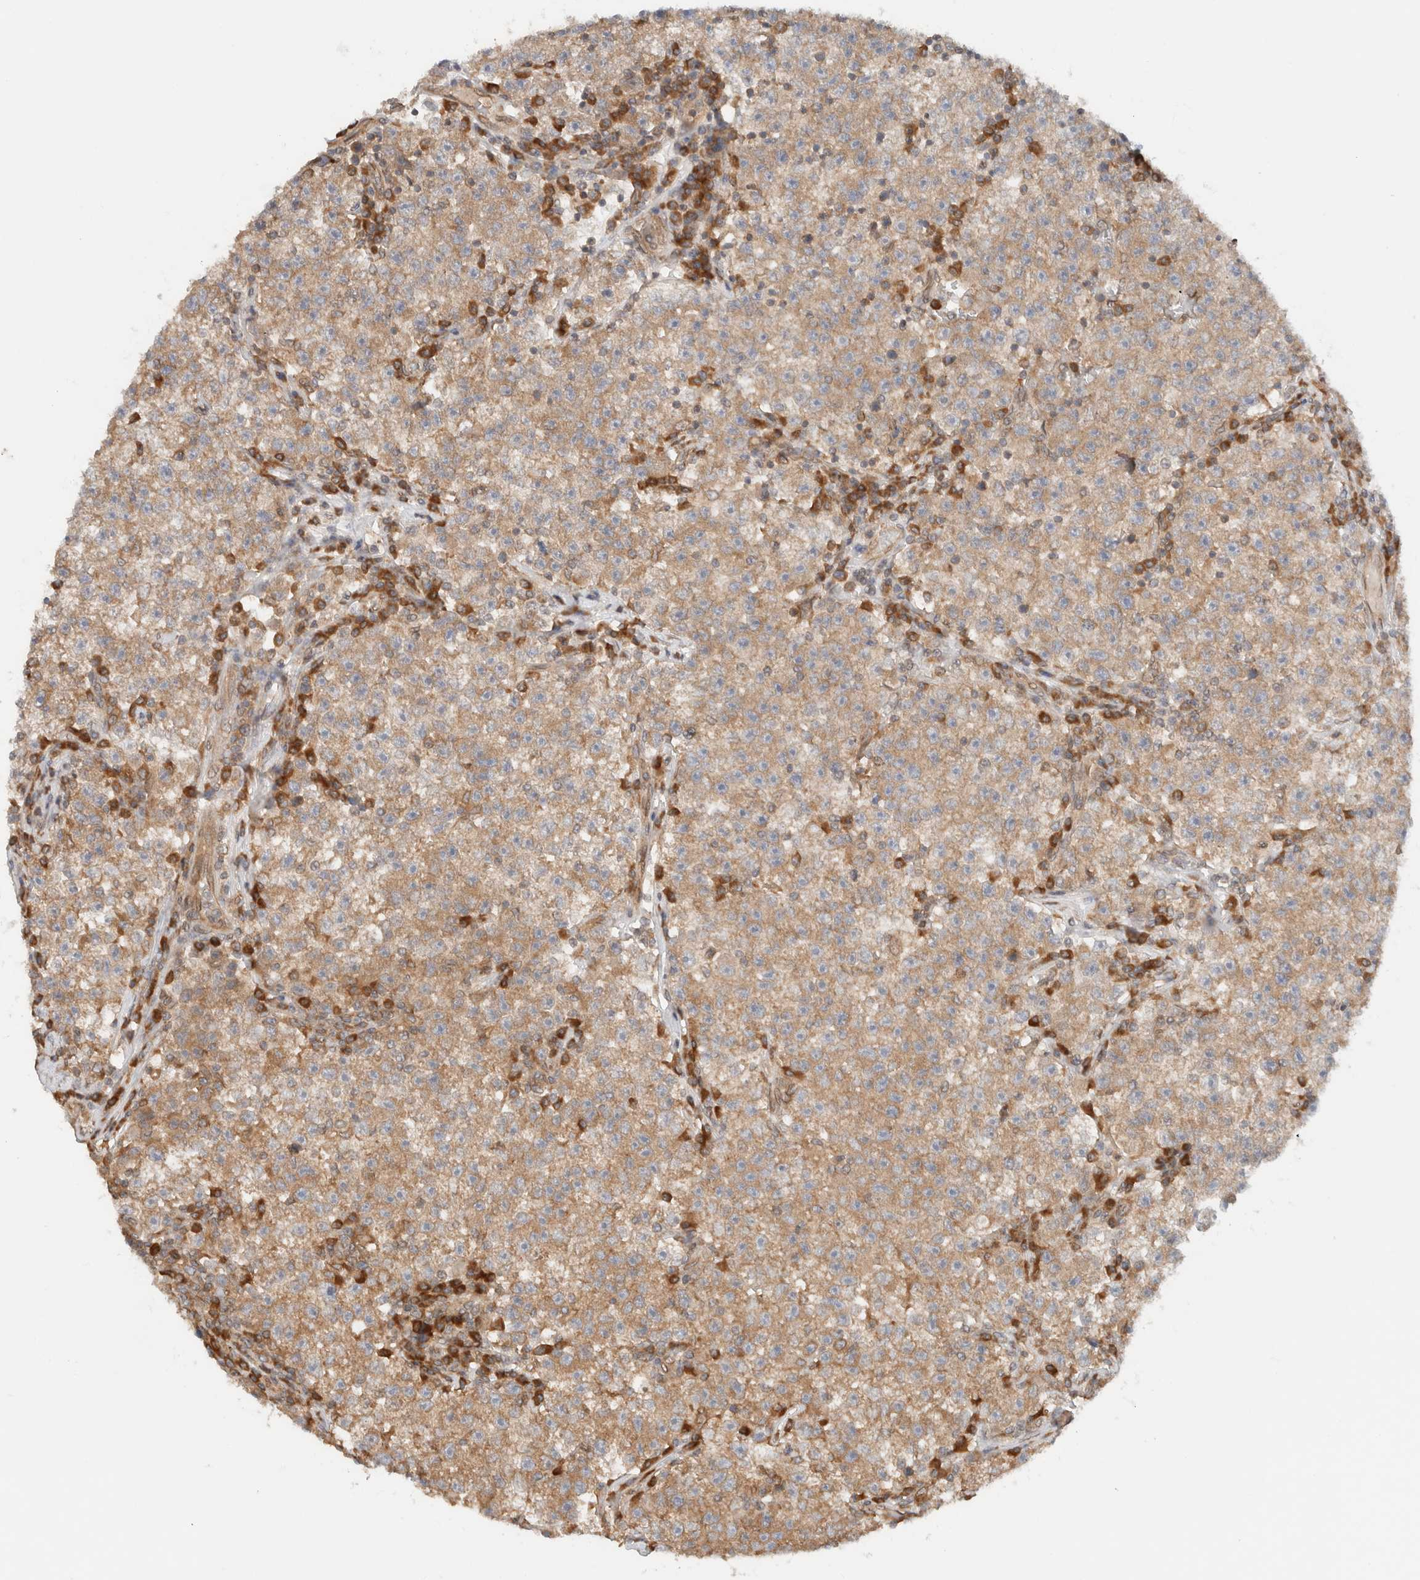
{"staining": {"intensity": "moderate", "quantity": ">75%", "location": "cytoplasmic/membranous"}, "tissue": "testis cancer", "cell_type": "Tumor cells", "image_type": "cancer", "snomed": [{"axis": "morphology", "description": "Seminoma, NOS"}, {"axis": "topography", "description": "Testis"}], "caption": "Immunohistochemical staining of testis seminoma exhibits moderate cytoplasmic/membranous protein positivity in approximately >75% of tumor cells.", "gene": "ARFGEF2", "patient": {"sex": "male", "age": 22}}